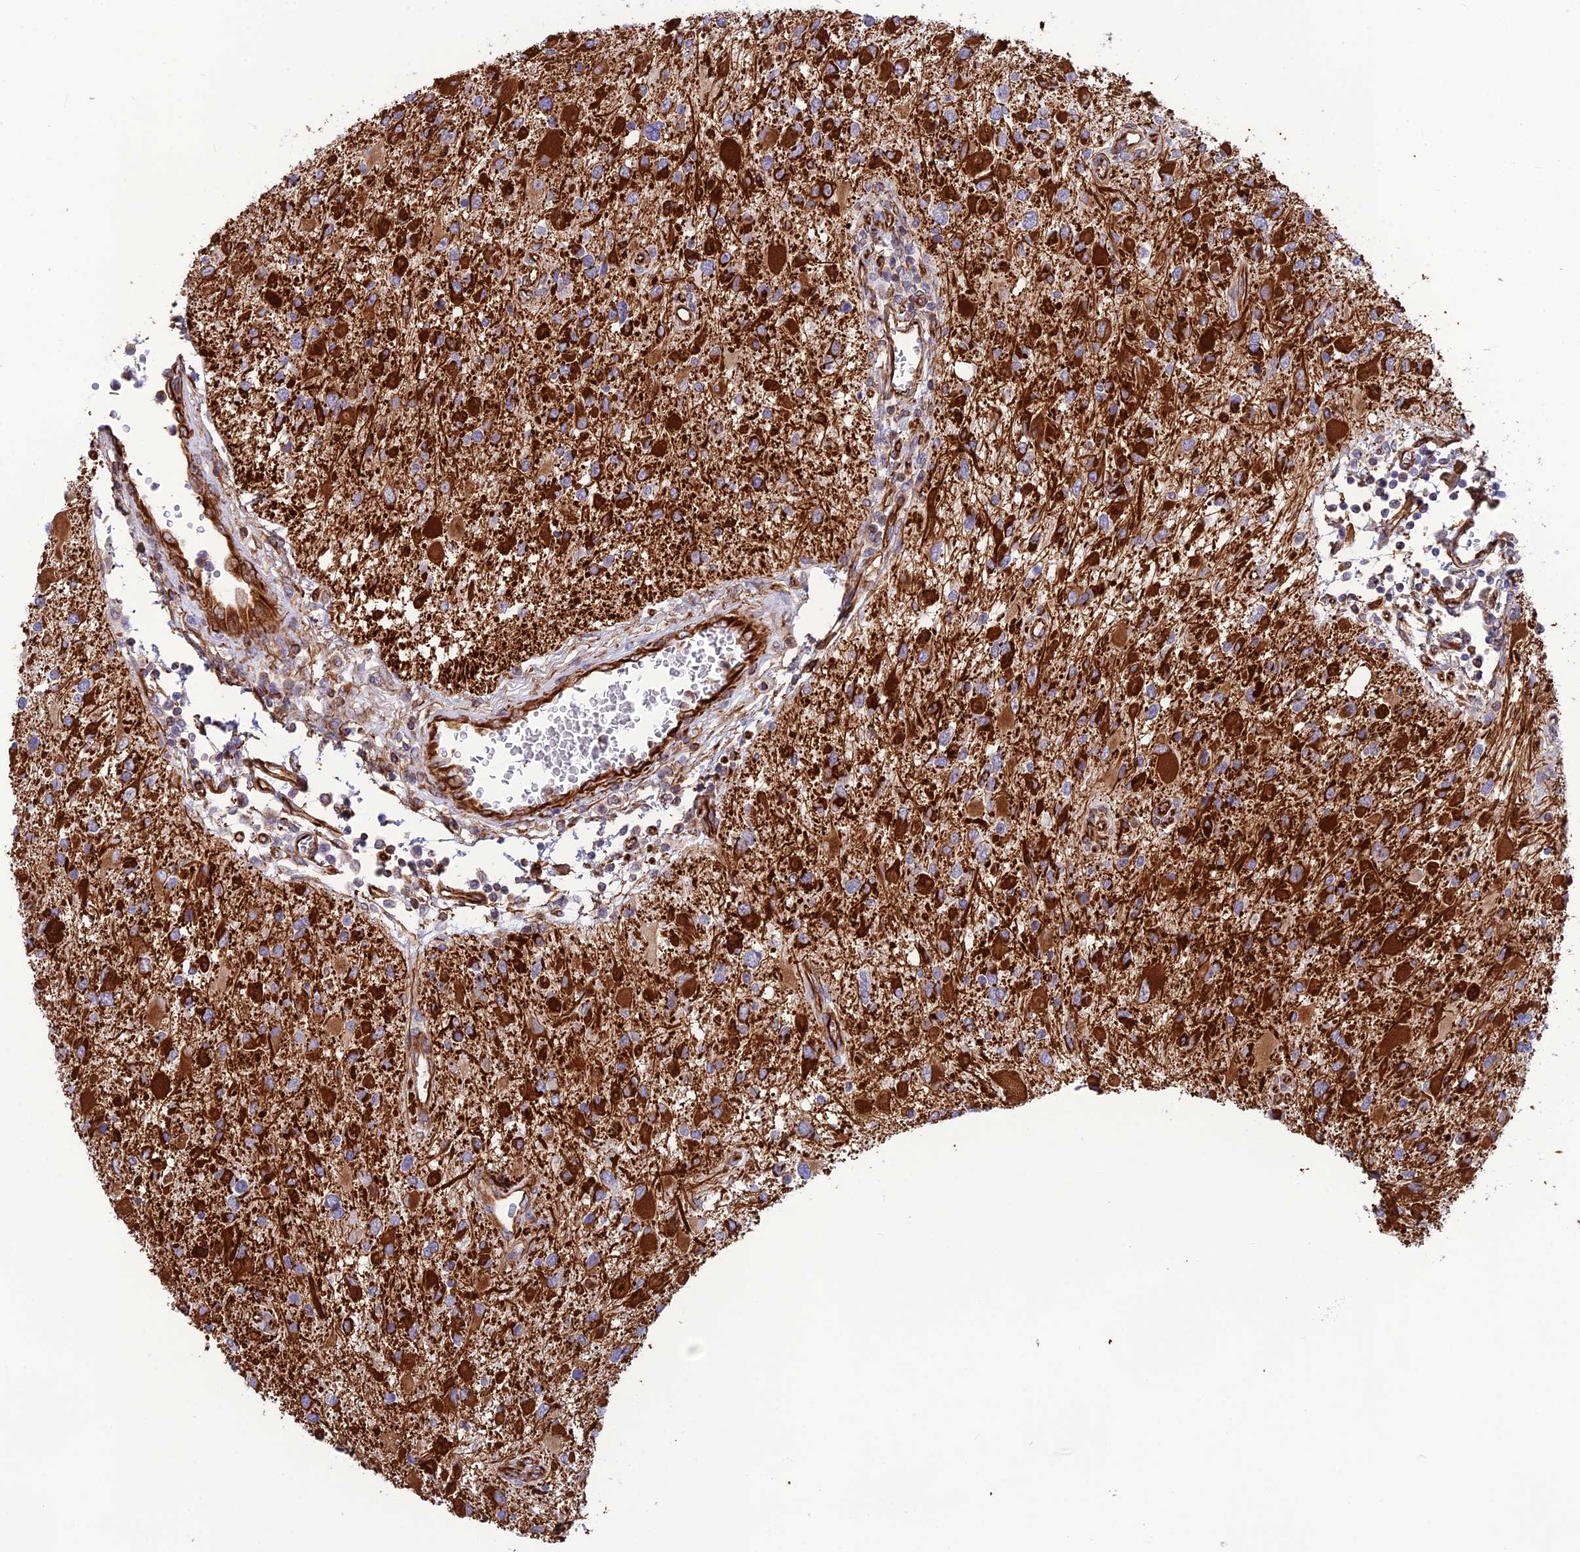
{"staining": {"intensity": "strong", "quantity": ">75%", "location": "cytoplasmic/membranous"}, "tissue": "glioma", "cell_type": "Tumor cells", "image_type": "cancer", "snomed": [{"axis": "morphology", "description": "Glioma, malignant, High grade"}, {"axis": "topography", "description": "Brain"}], "caption": "About >75% of tumor cells in human glioma reveal strong cytoplasmic/membranous protein positivity as visualized by brown immunohistochemical staining.", "gene": "FBXL20", "patient": {"sex": "male", "age": 53}}